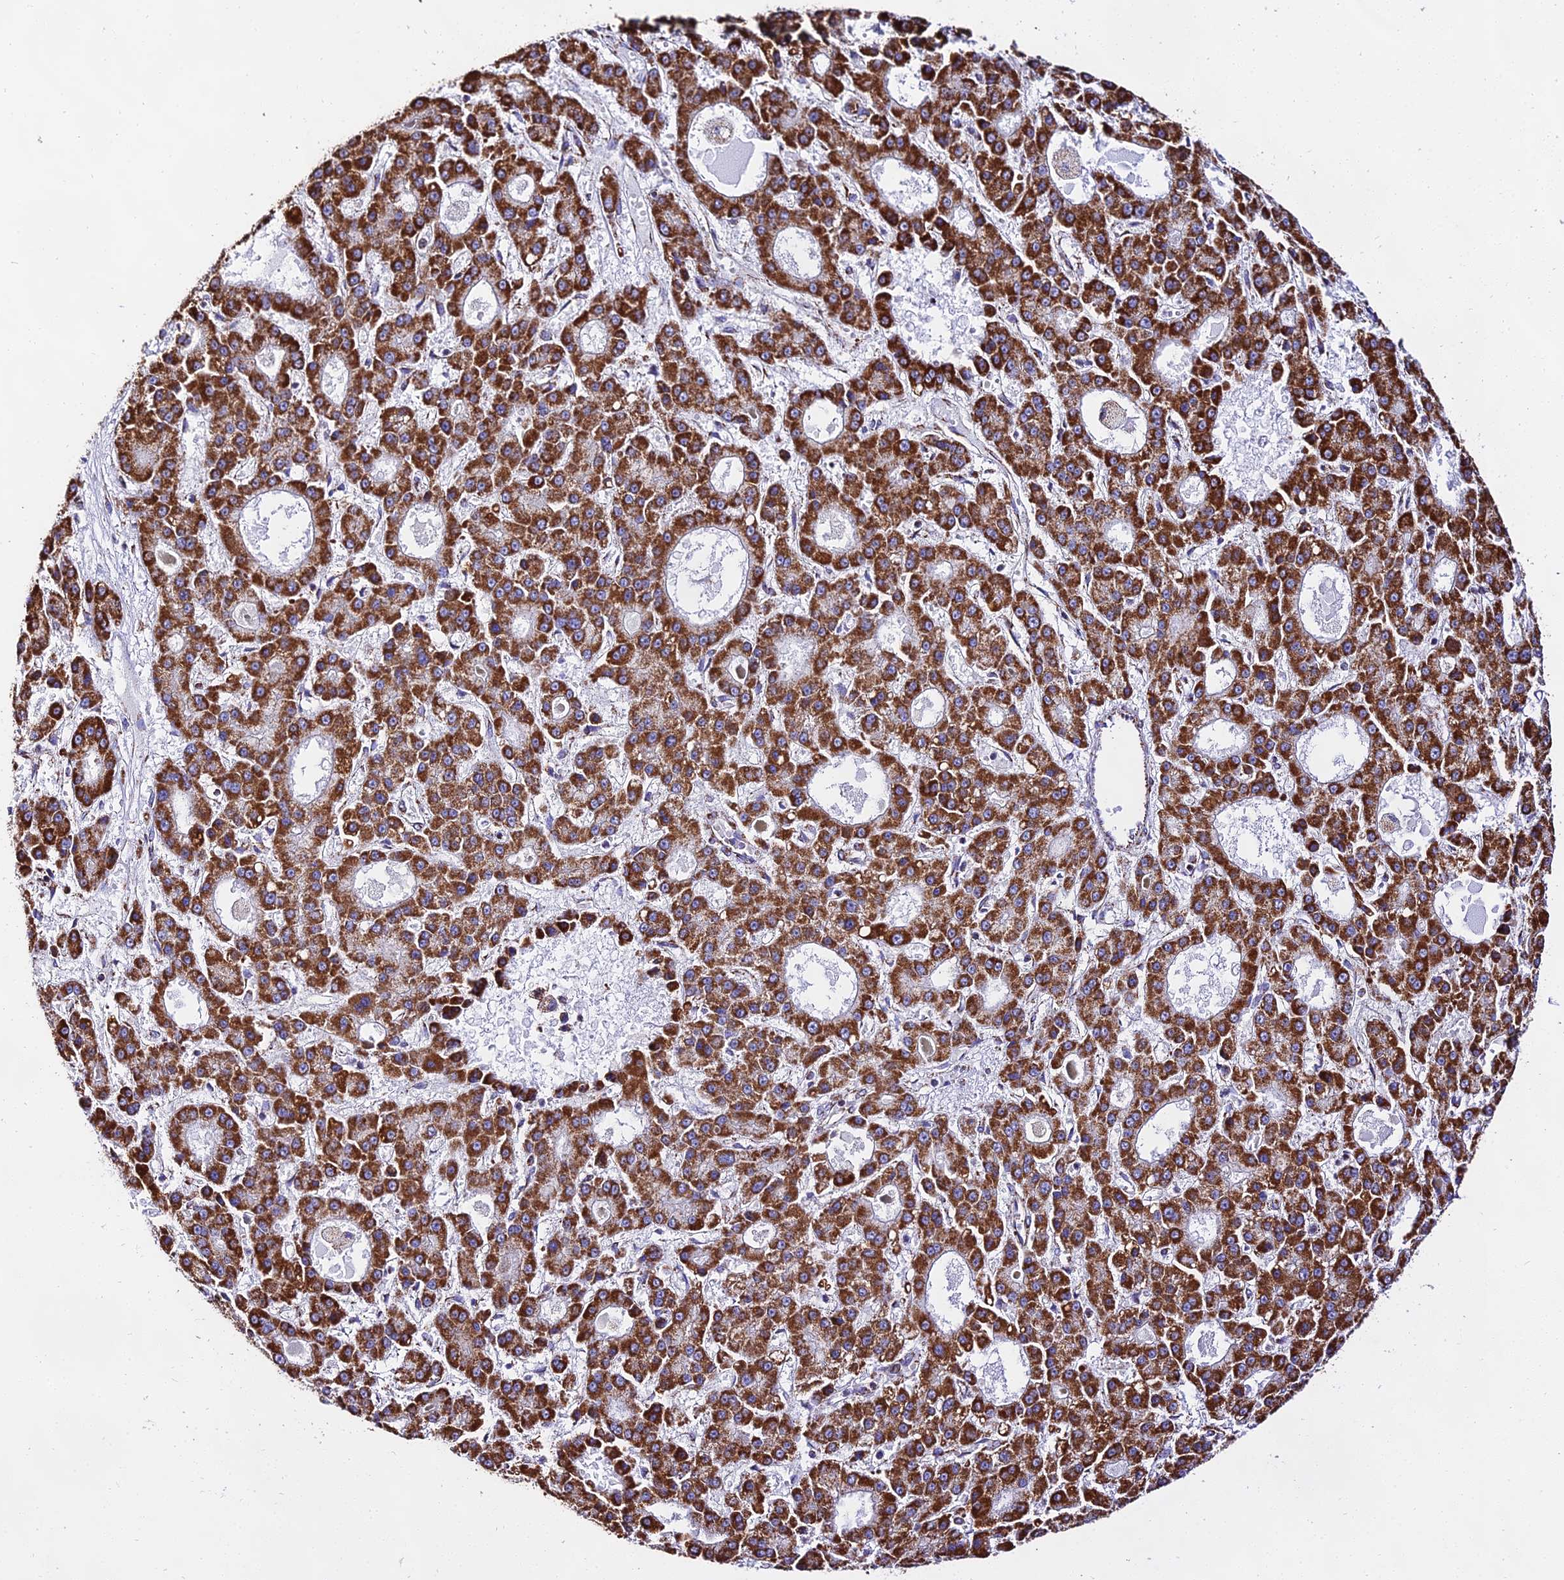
{"staining": {"intensity": "strong", "quantity": ">75%", "location": "cytoplasmic/membranous"}, "tissue": "liver cancer", "cell_type": "Tumor cells", "image_type": "cancer", "snomed": [{"axis": "morphology", "description": "Carcinoma, Hepatocellular, NOS"}, {"axis": "topography", "description": "Liver"}], "caption": "Immunohistochemical staining of human liver cancer (hepatocellular carcinoma) displays high levels of strong cytoplasmic/membranous protein staining in approximately >75% of tumor cells. The staining is performed using DAB (3,3'-diaminobenzidine) brown chromogen to label protein expression. The nuclei are counter-stained blue using hematoxylin.", "gene": "ATP5PD", "patient": {"sex": "male", "age": 70}}